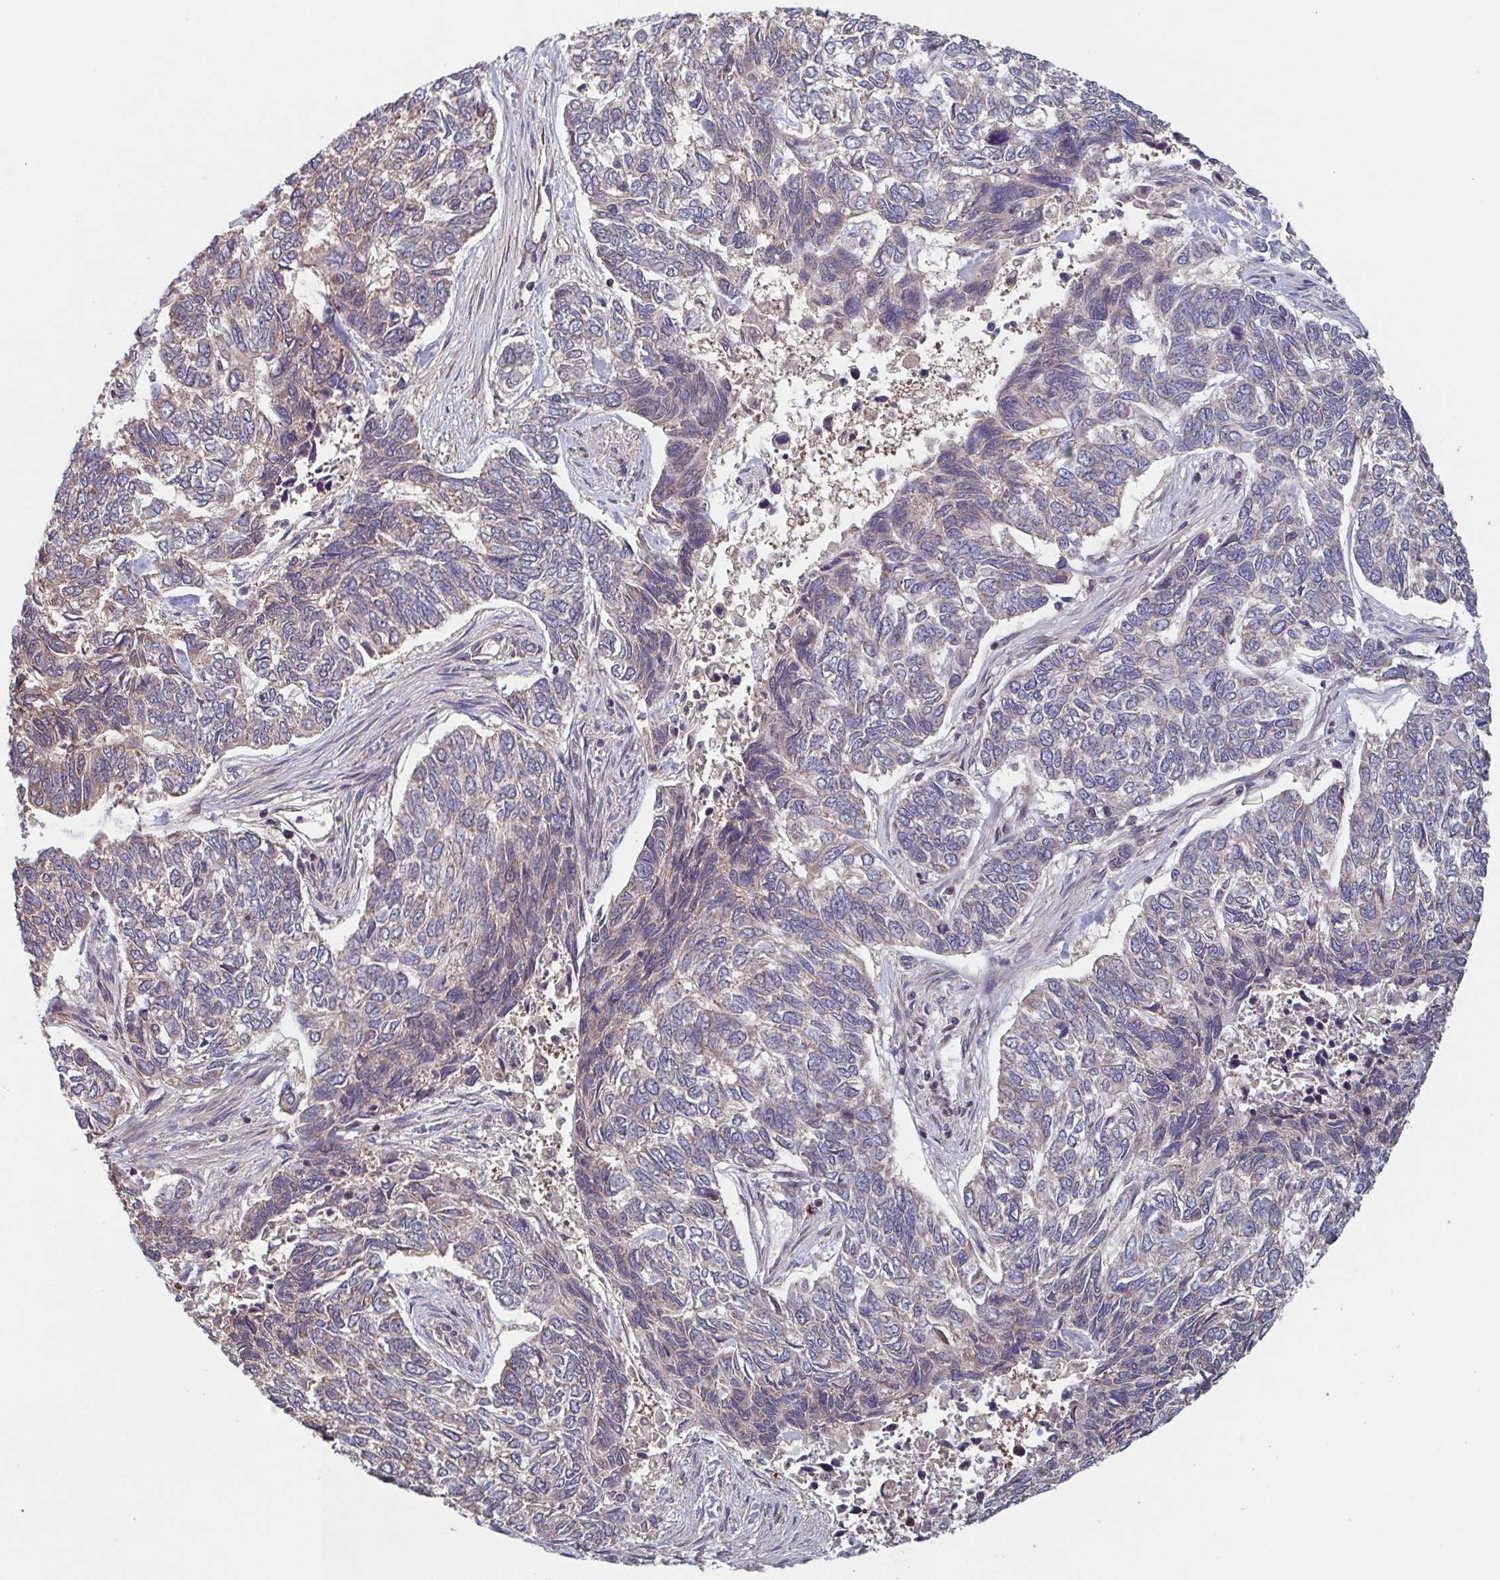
{"staining": {"intensity": "weak", "quantity": "<25%", "location": "cytoplasmic/membranous"}, "tissue": "skin cancer", "cell_type": "Tumor cells", "image_type": "cancer", "snomed": [{"axis": "morphology", "description": "Basal cell carcinoma"}, {"axis": "topography", "description": "Skin"}], "caption": "Immunohistochemical staining of human skin cancer demonstrates no significant expression in tumor cells.", "gene": "COPB1", "patient": {"sex": "female", "age": 65}}